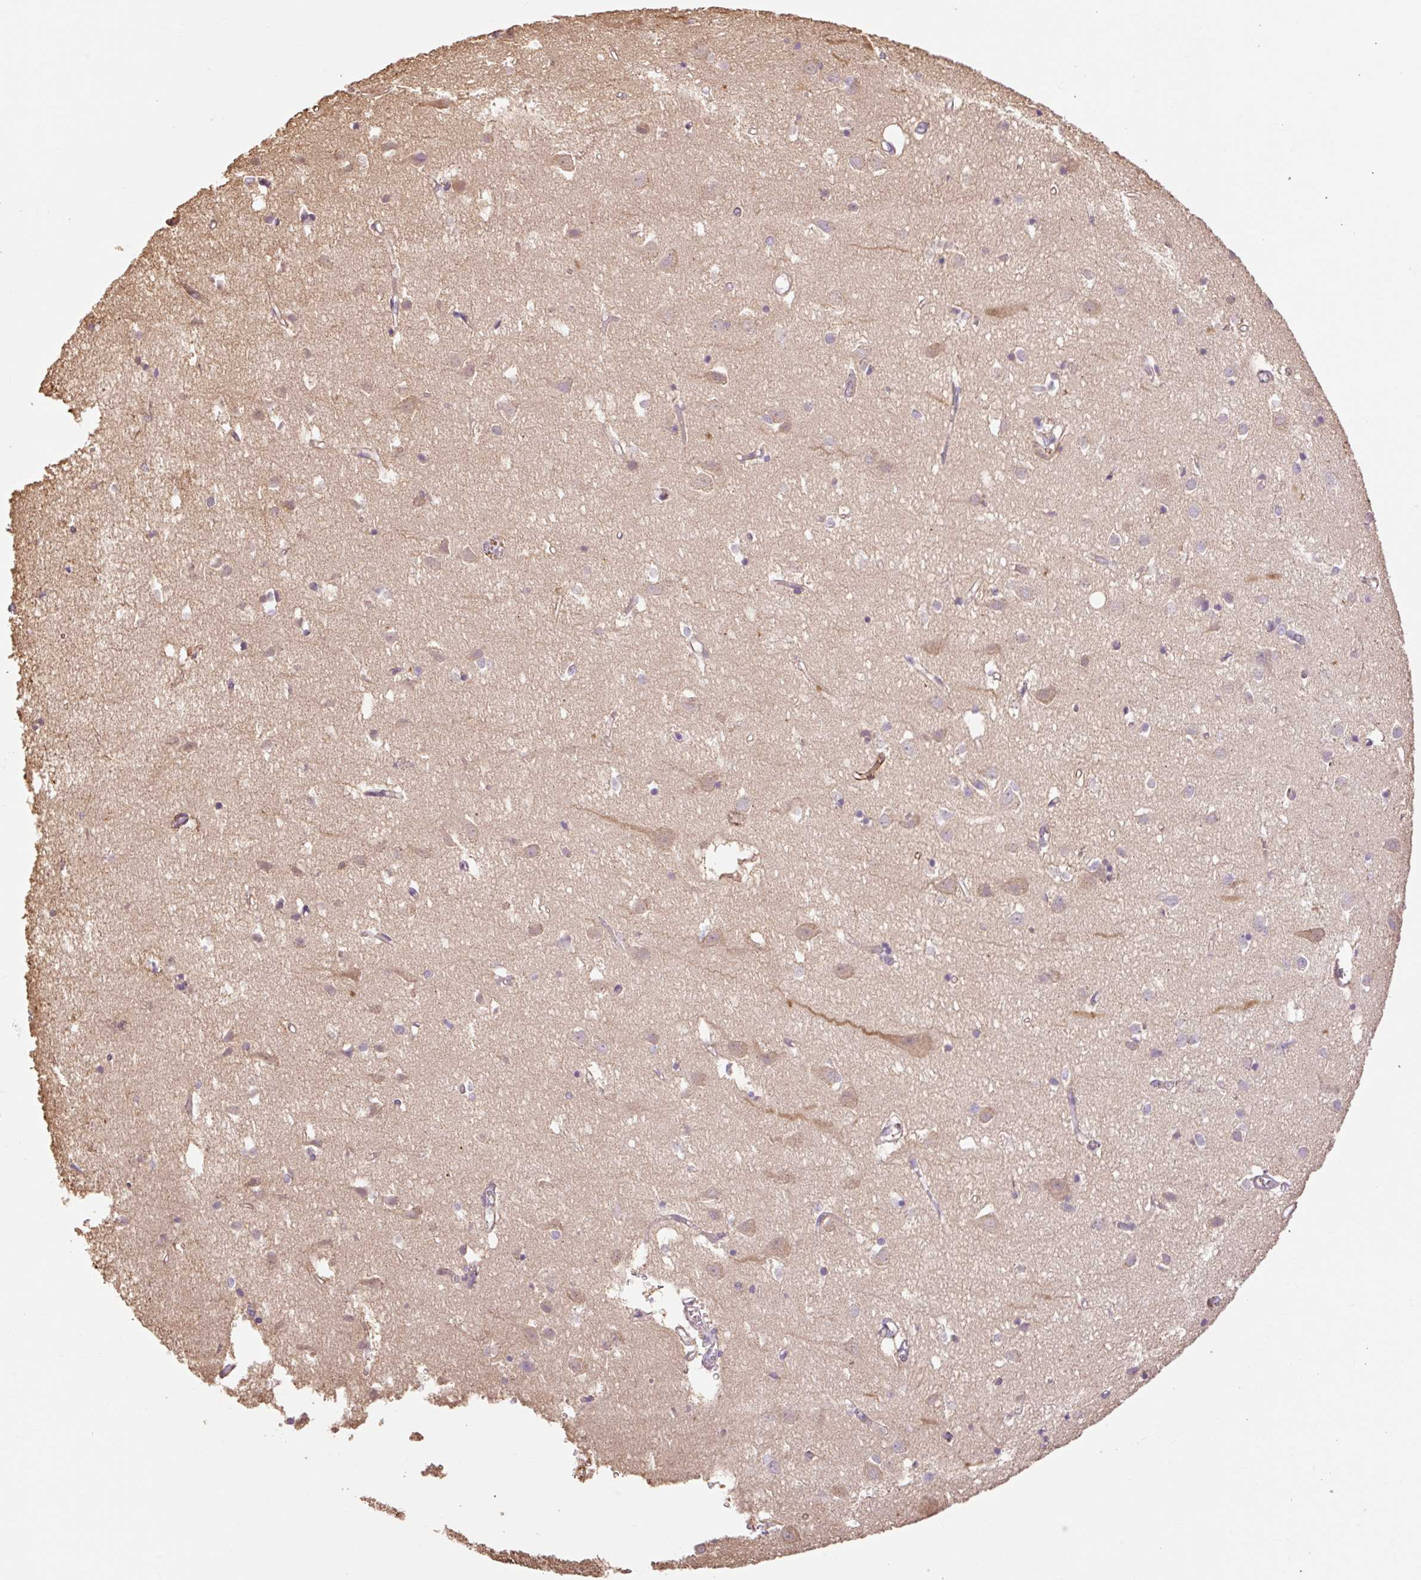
{"staining": {"intensity": "weak", "quantity": ">75%", "location": "cytoplasmic/membranous"}, "tissue": "cerebral cortex", "cell_type": "Endothelial cells", "image_type": "normal", "snomed": [{"axis": "morphology", "description": "Normal tissue, NOS"}, {"axis": "topography", "description": "Cerebral cortex"}], "caption": "Protein staining of unremarkable cerebral cortex reveals weak cytoplasmic/membranous positivity in about >75% of endothelial cells.", "gene": "DESI1", "patient": {"sex": "male", "age": 70}}